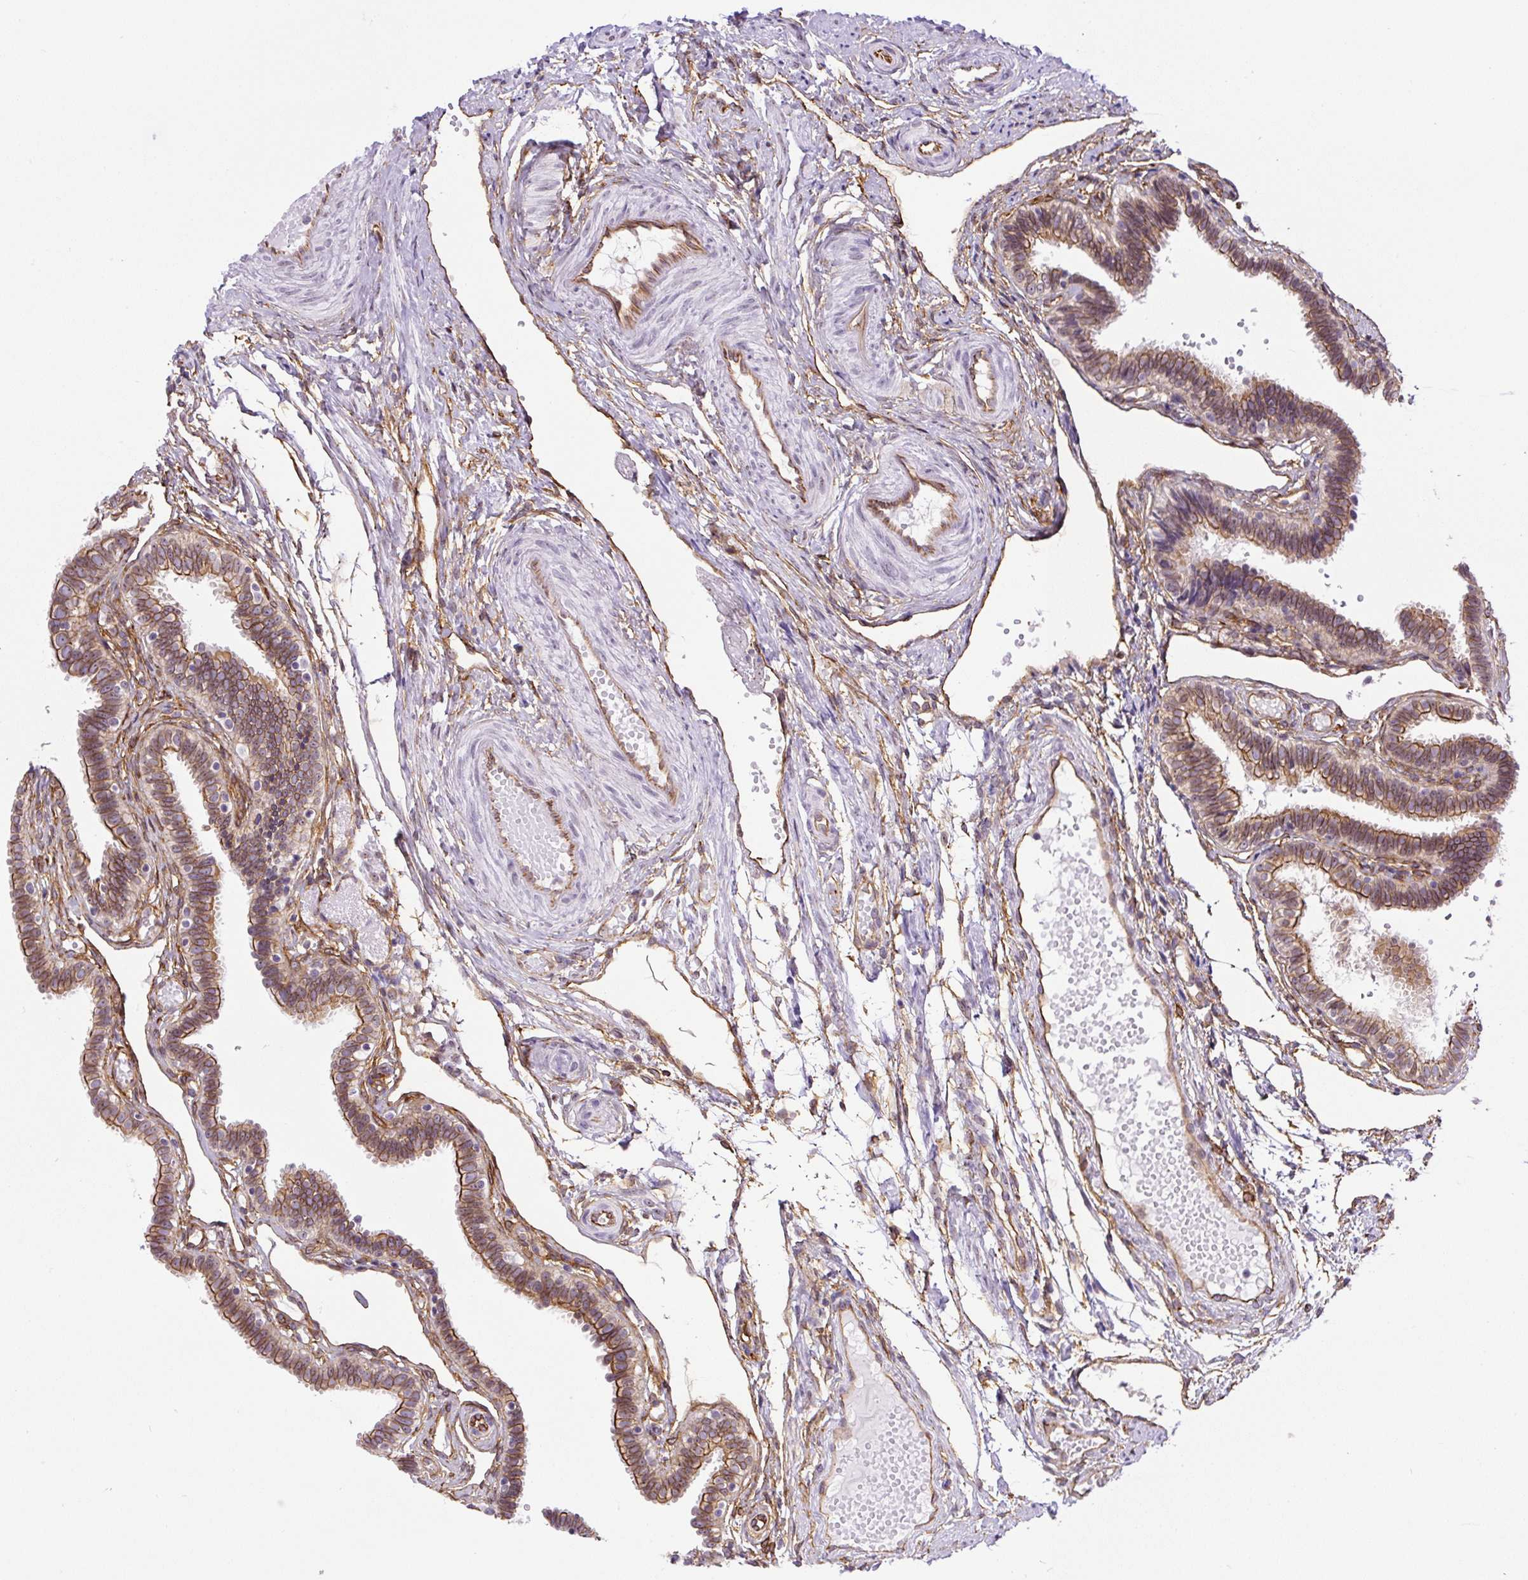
{"staining": {"intensity": "moderate", "quantity": ">75%", "location": "cytoplasmic/membranous"}, "tissue": "fallopian tube", "cell_type": "Glandular cells", "image_type": "normal", "snomed": [{"axis": "morphology", "description": "Normal tissue, NOS"}, {"axis": "topography", "description": "Fallopian tube"}], "caption": "Human fallopian tube stained for a protein (brown) displays moderate cytoplasmic/membranous positive expression in approximately >75% of glandular cells.", "gene": "MYO5C", "patient": {"sex": "female", "age": 37}}